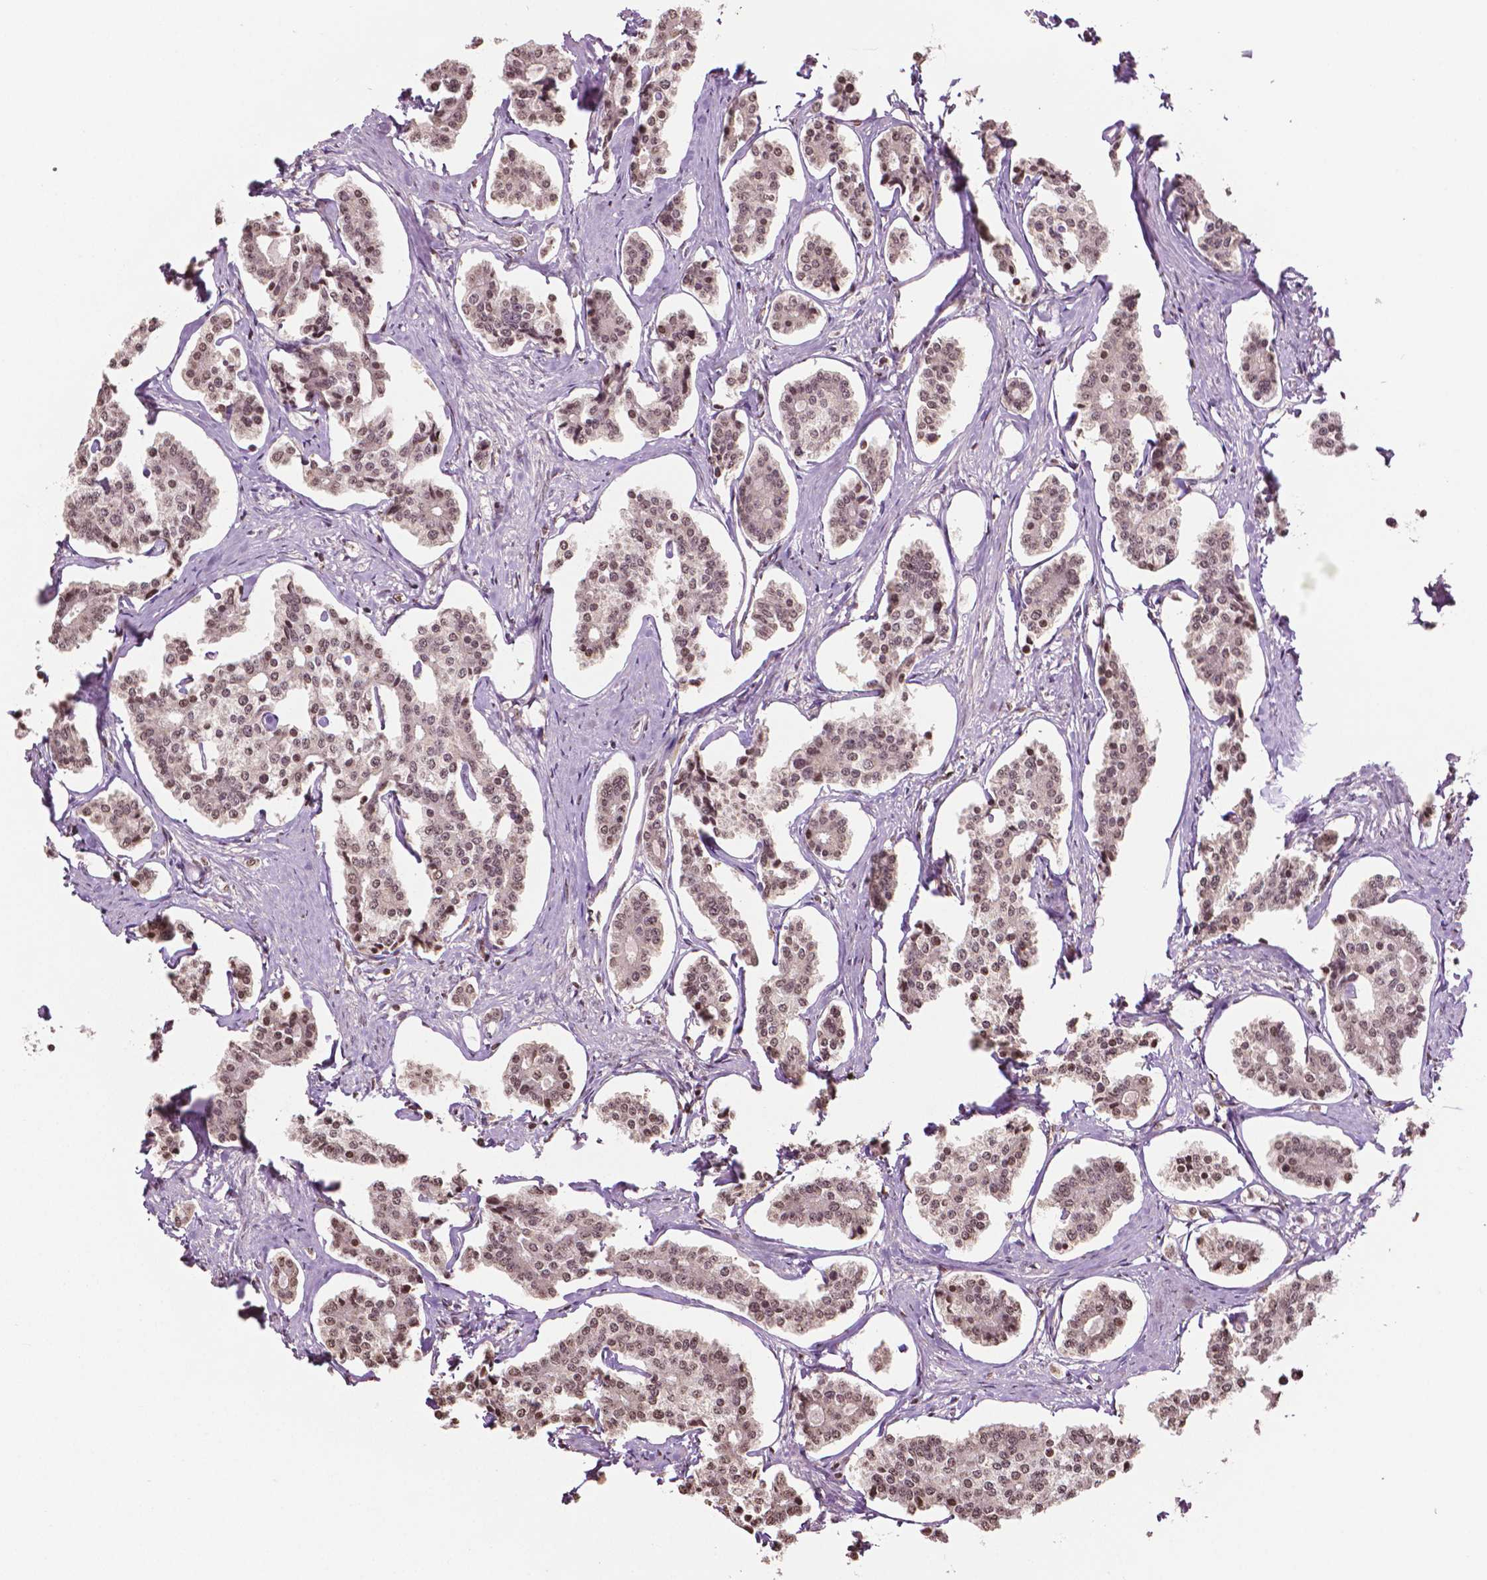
{"staining": {"intensity": "moderate", "quantity": ">75%", "location": "nuclear"}, "tissue": "carcinoid", "cell_type": "Tumor cells", "image_type": "cancer", "snomed": [{"axis": "morphology", "description": "Carcinoid, malignant, NOS"}, {"axis": "topography", "description": "Small intestine"}], "caption": "Carcinoid stained with a brown dye demonstrates moderate nuclear positive expression in about >75% of tumor cells.", "gene": "DEK", "patient": {"sex": "female", "age": 65}}